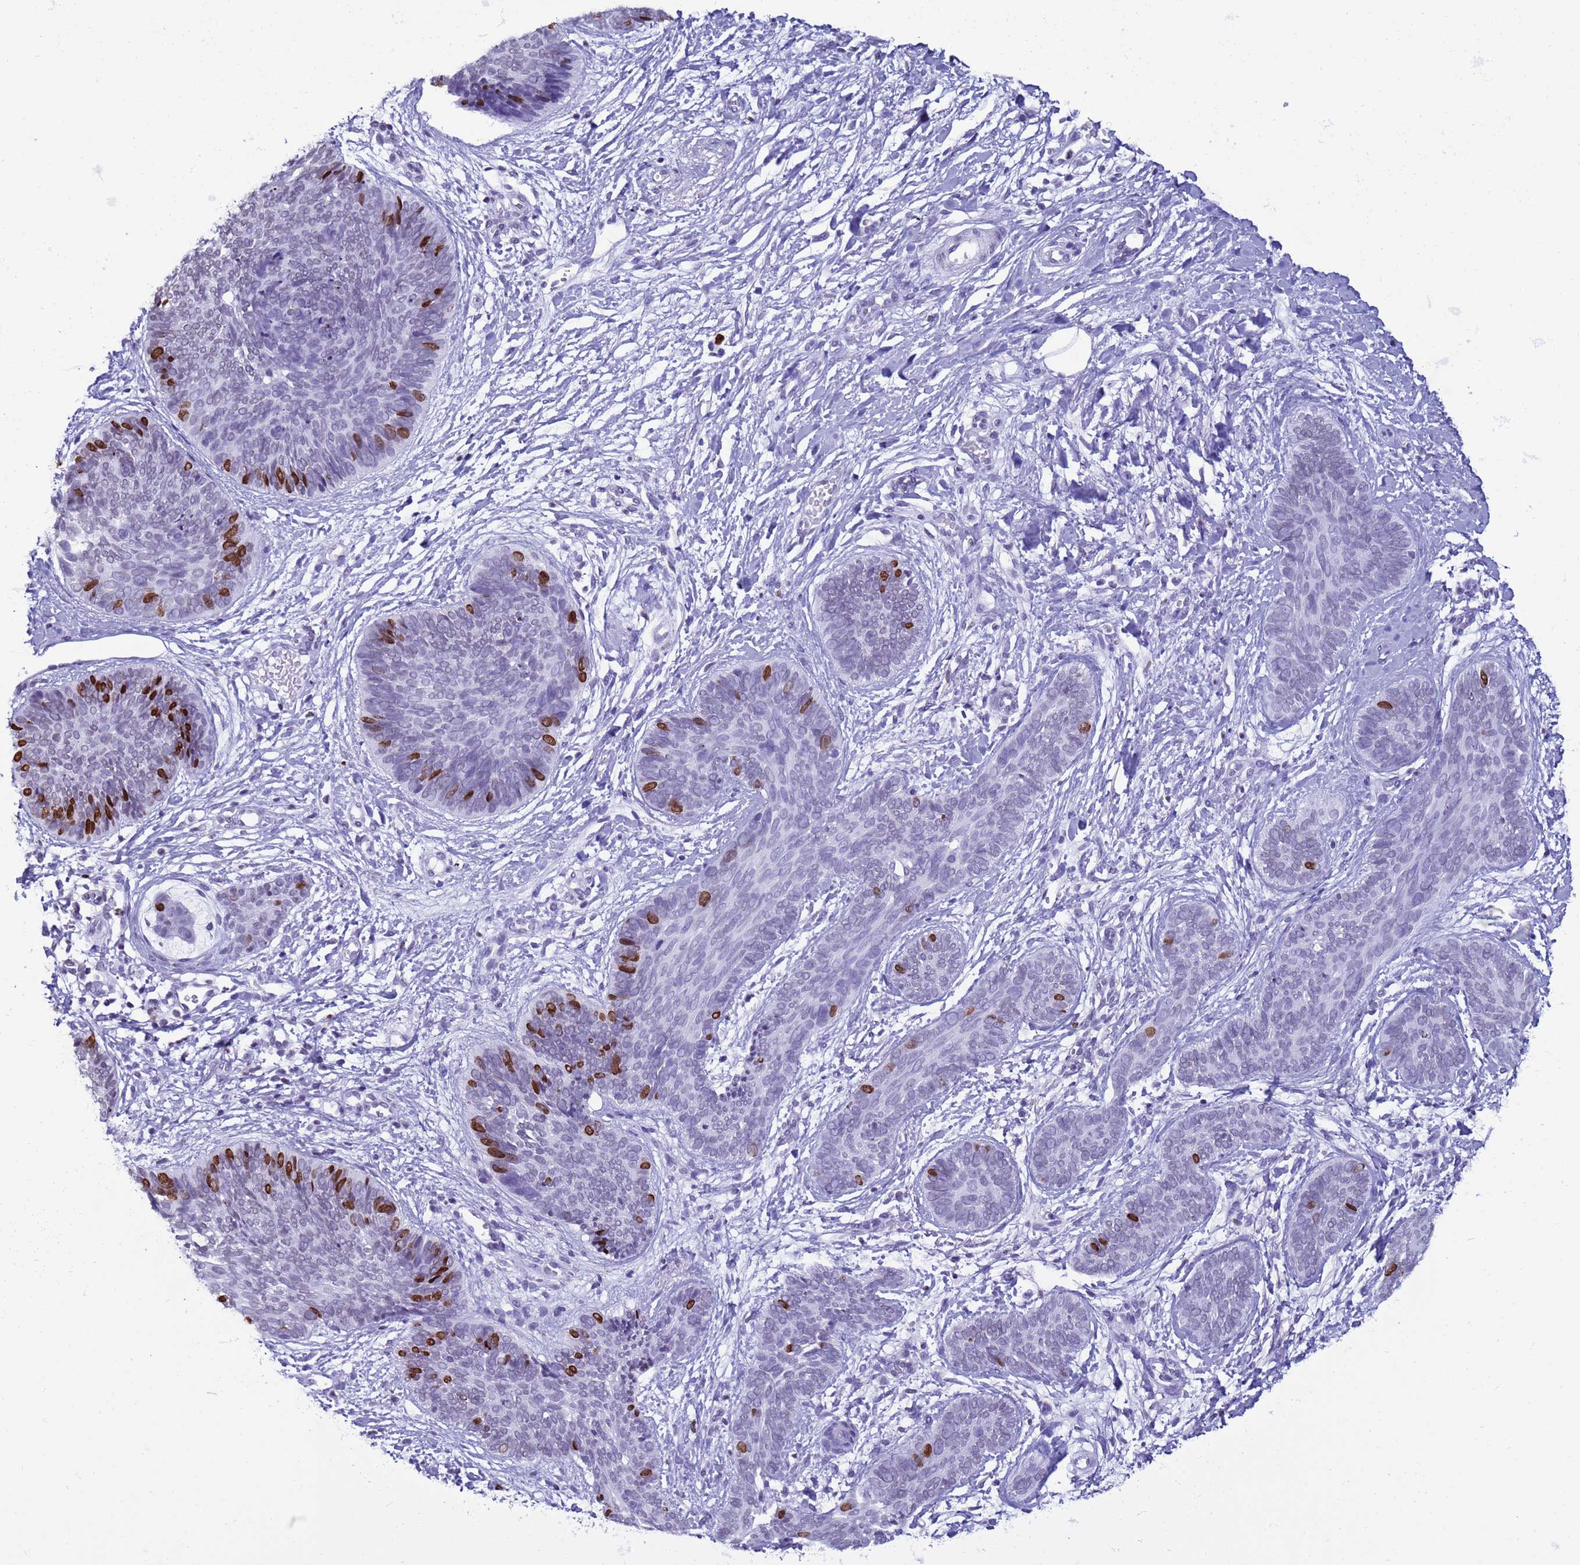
{"staining": {"intensity": "strong", "quantity": "<25%", "location": "nuclear"}, "tissue": "skin cancer", "cell_type": "Tumor cells", "image_type": "cancer", "snomed": [{"axis": "morphology", "description": "Basal cell carcinoma"}, {"axis": "topography", "description": "Skin"}], "caption": "Approximately <25% of tumor cells in basal cell carcinoma (skin) show strong nuclear protein expression as visualized by brown immunohistochemical staining.", "gene": "H4C8", "patient": {"sex": "female", "age": 81}}